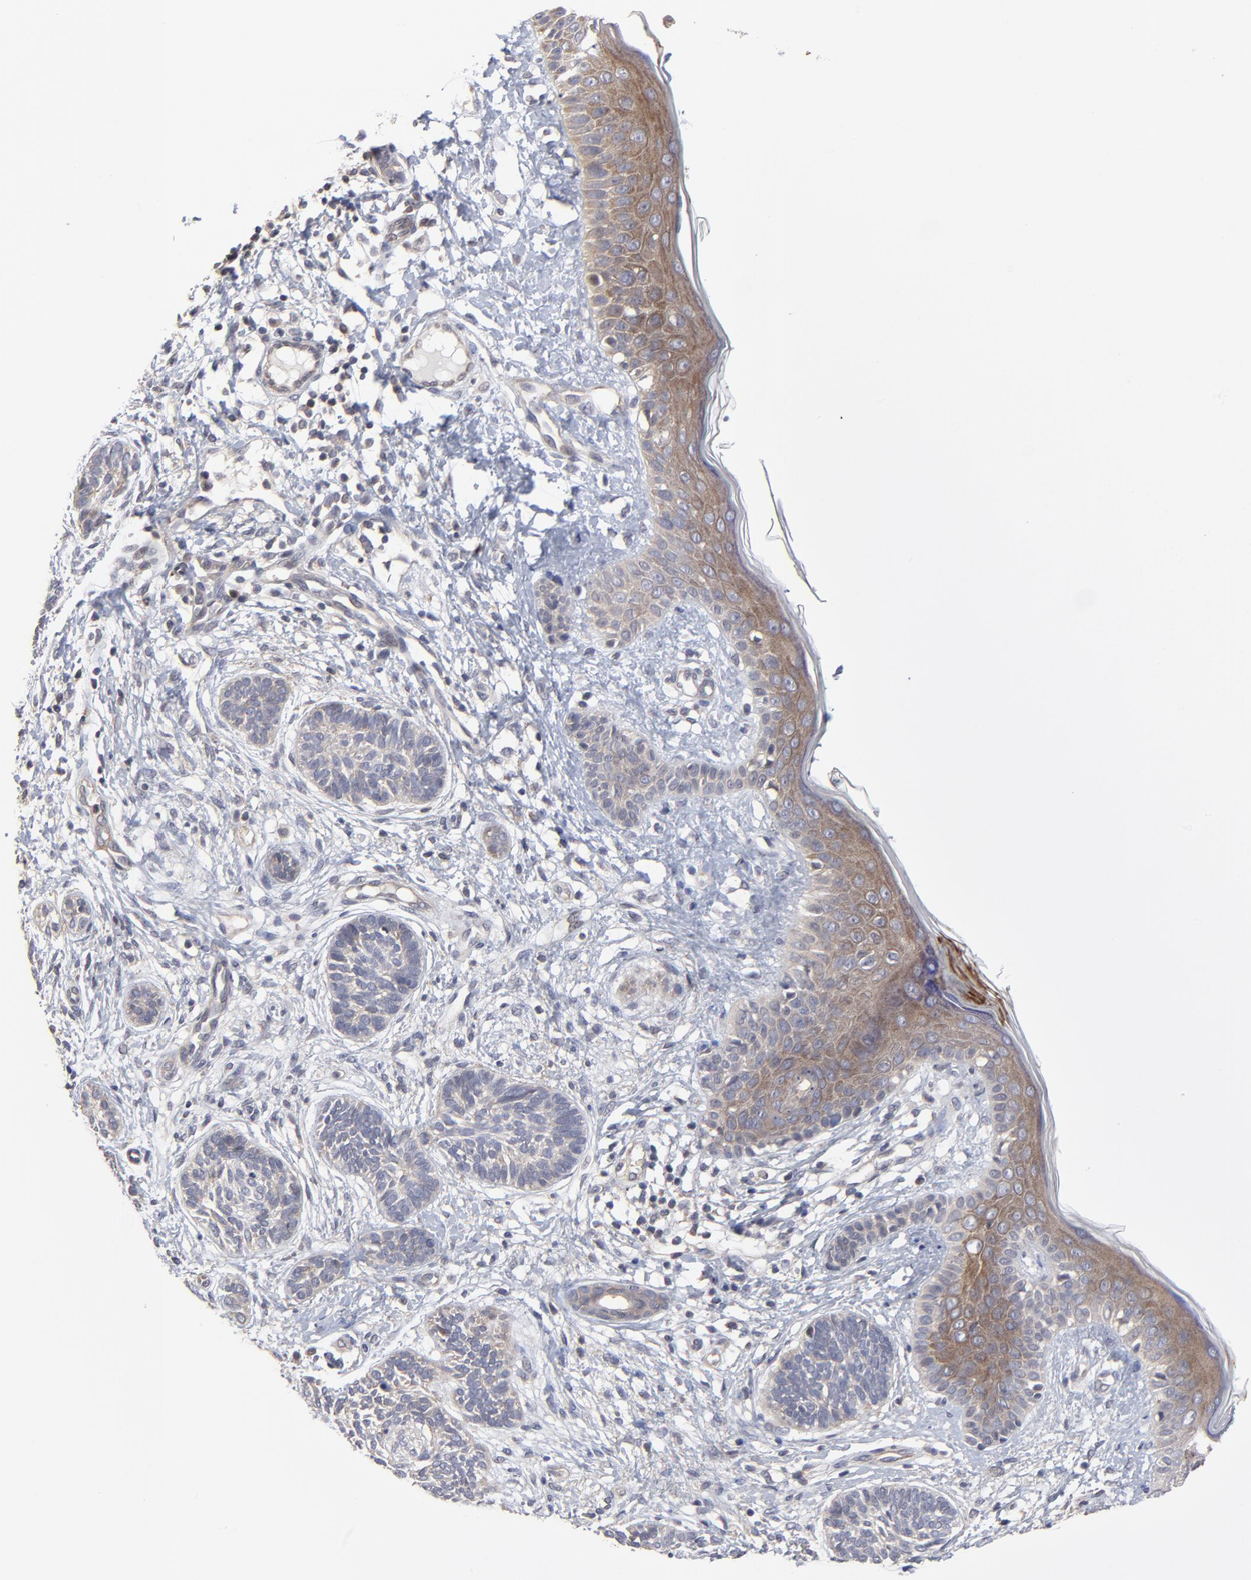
{"staining": {"intensity": "weak", "quantity": ">75%", "location": "cytoplasmic/membranous"}, "tissue": "skin cancer", "cell_type": "Tumor cells", "image_type": "cancer", "snomed": [{"axis": "morphology", "description": "Normal tissue, NOS"}, {"axis": "morphology", "description": "Basal cell carcinoma"}, {"axis": "topography", "description": "Skin"}], "caption": "Weak cytoplasmic/membranous expression is seen in approximately >75% of tumor cells in skin cancer (basal cell carcinoma).", "gene": "ZNF157", "patient": {"sex": "male", "age": 63}}